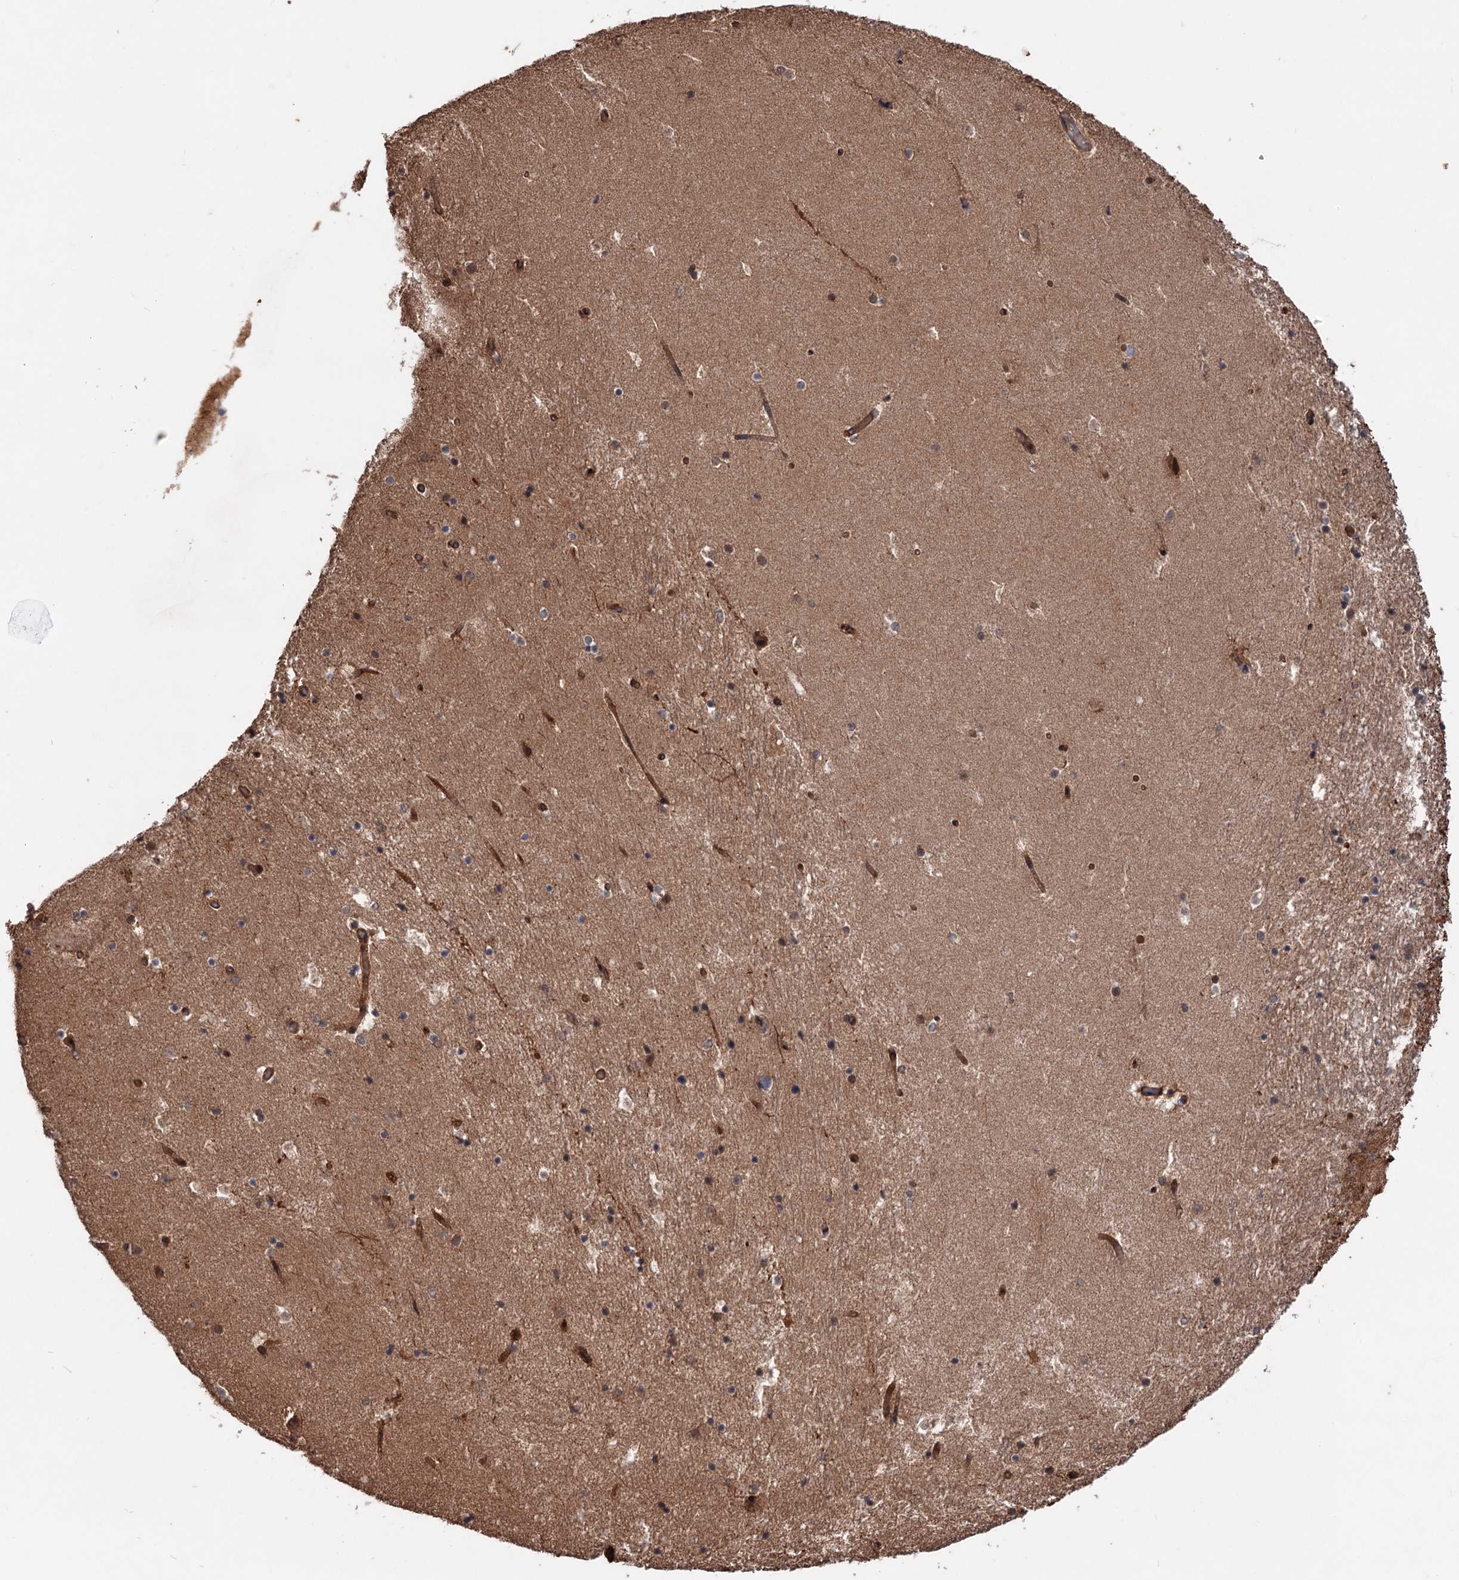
{"staining": {"intensity": "moderate", "quantity": "25%-75%", "location": "cytoplasmic/membranous"}, "tissue": "hippocampus", "cell_type": "Glial cells", "image_type": "normal", "snomed": [{"axis": "morphology", "description": "Normal tissue, NOS"}, {"axis": "topography", "description": "Hippocampus"}], "caption": "The photomicrograph reveals a brown stain indicating the presence of a protein in the cytoplasmic/membranous of glial cells in hippocampus.", "gene": "ADK", "patient": {"sex": "female", "age": 52}}